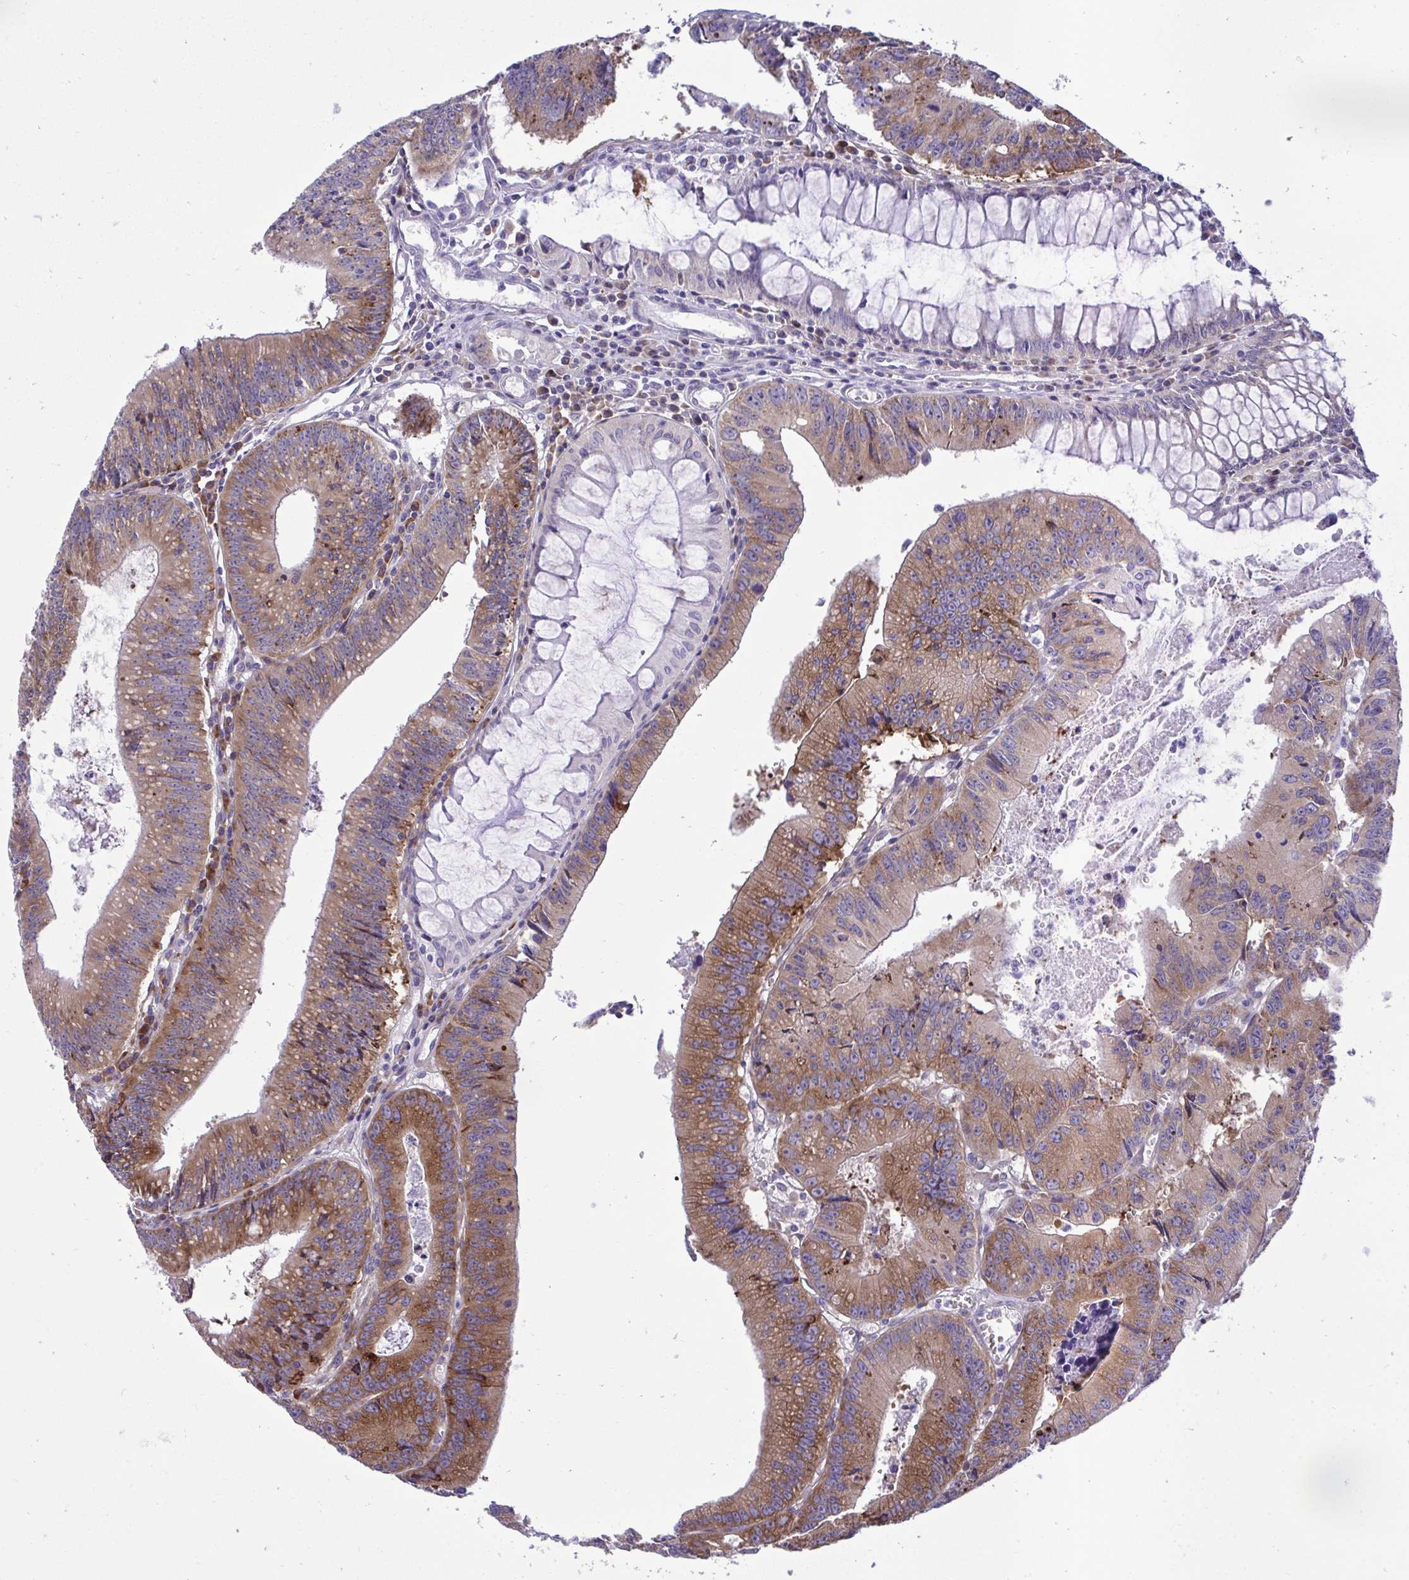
{"staining": {"intensity": "moderate", "quantity": ">75%", "location": "cytoplasmic/membranous"}, "tissue": "colorectal cancer", "cell_type": "Tumor cells", "image_type": "cancer", "snomed": [{"axis": "morphology", "description": "Adenocarcinoma, NOS"}, {"axis": "topography", "description": "Rectum"}], "caption": "High-power microscopy captured an IHC histopathology image of colorectal cancer (adenocarcinoma), revealing moderate cytoplasmic/membranous positivity in about >75% of tumor cells.", "gene": "RPS15", "patient": {"sex": "female", "age": 81}}